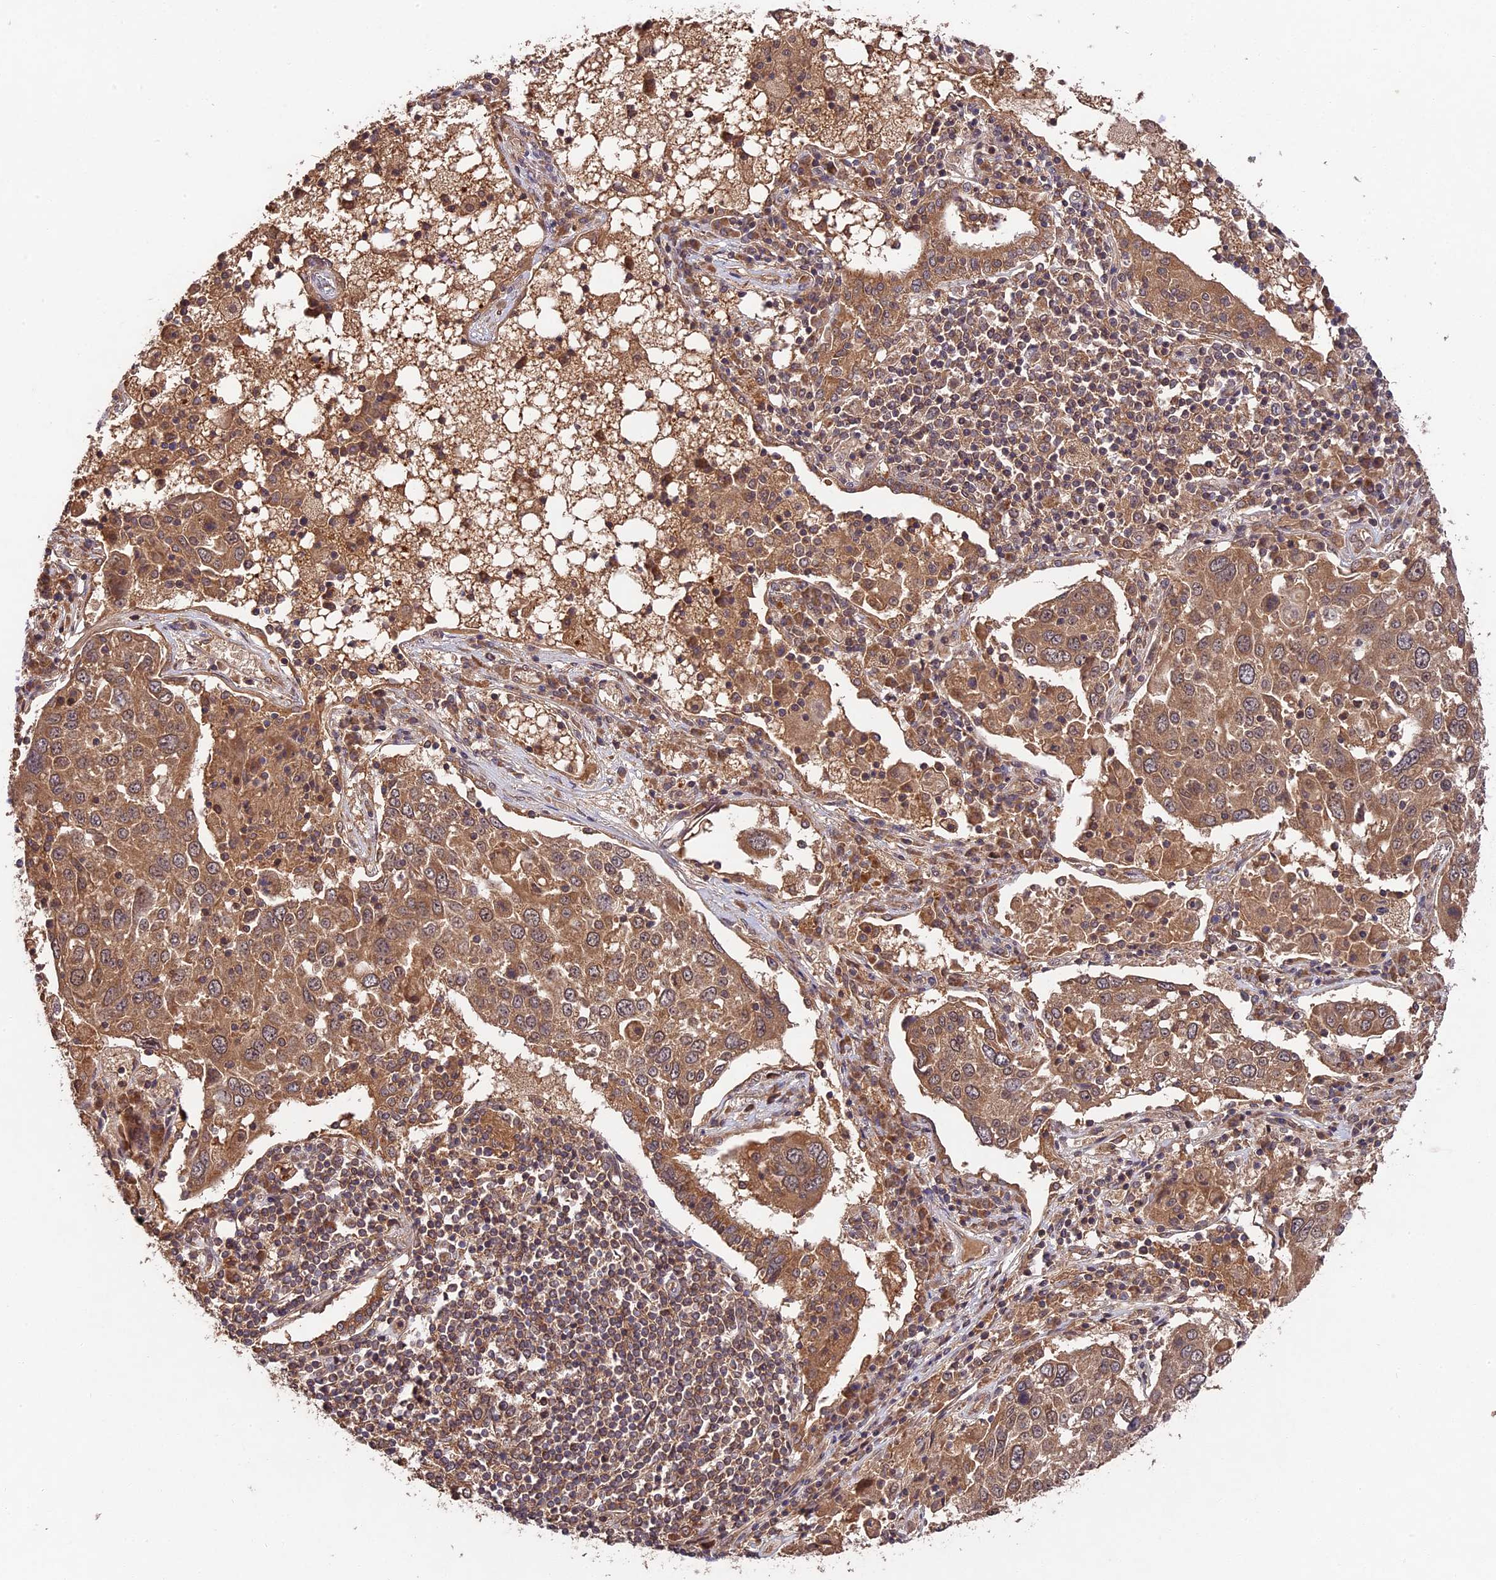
{"staining": {"intensity": "moderate", "quantity": ">75%", "location": "cytoplasmic/membranous"}, "tissue": "lung cancer", "cell_type": "Tumor cells", "image_type": "cancer", "snomed": [{"axis": "morphology", "description": "Squamous cell carcinoma, NOS"}, {"axis": "topography", "description": "Lung"}], "caption": "Tumor cells reveal medium levels of moderate cytoplasmic/membranous positivity in about >75% of cells in lung cancer (squamous cell carcinoma). Ihc stains the protein in brown and the nuclei are stained blue.", "gene": "CHAC1", "patient": {"sex": "male", "age": 65}}